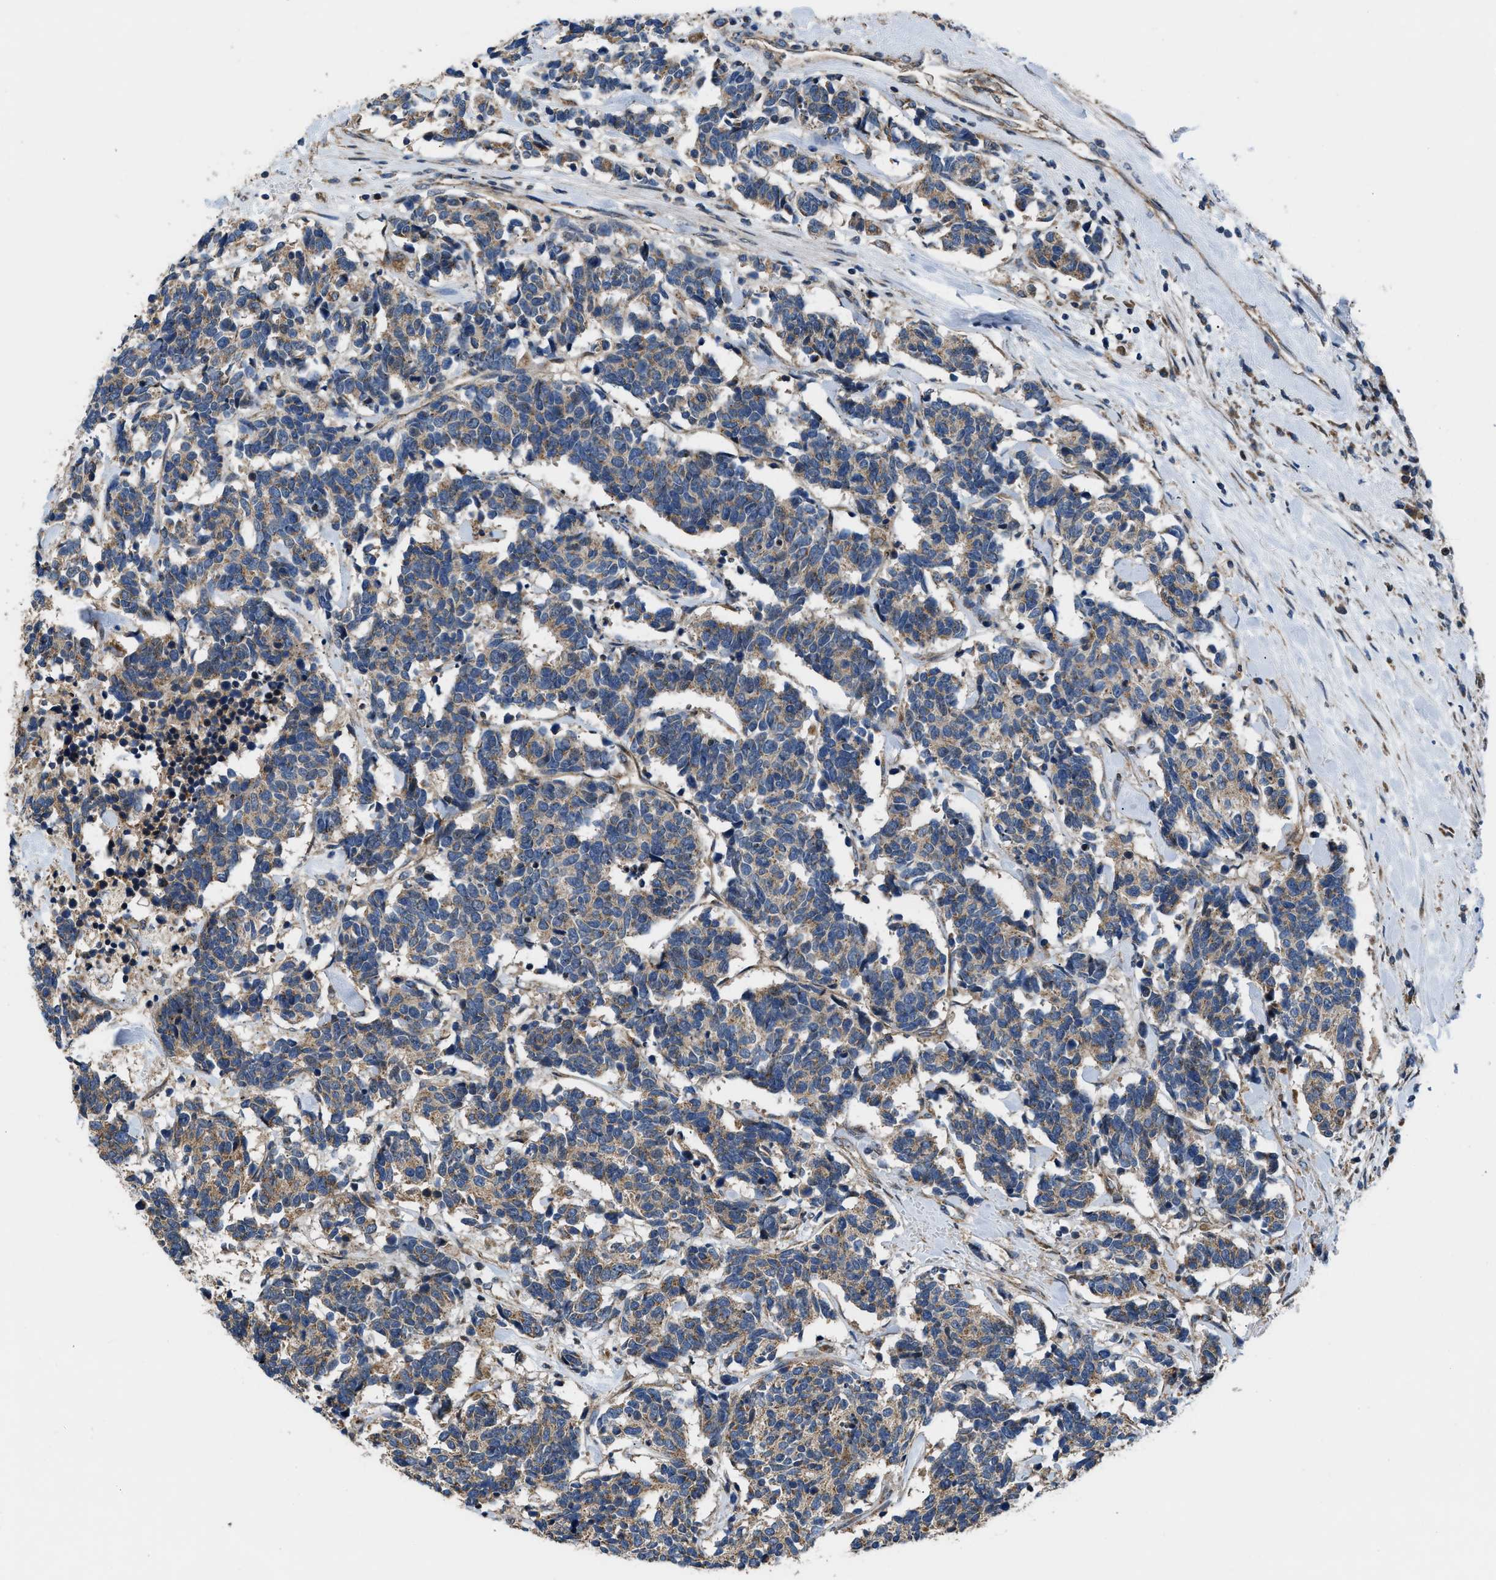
{"staining": {"intensity": "weak", "quantity": ">75%", "location": "cytoplasmic/membranous"}, "tissue": "carcinoid", "cell_type": "Tumor cells", "image_type": "cancer", "snomed": [{"axis": "morphology", "description": "Carcinoma, NOS"}, {"axis": "morphology", "description": "Carcinoid, malignant, NOS"}, {"axis": "topography", "description": "Urinary bladder"}], "caption": "Human malignant carcinoid stained with a brown dye displays weak cytoplasmic/membranous positive positivity in about >75% of tumor cells.", "gene": "CEP128", "patient": {"sex": "male", "age": 57}}